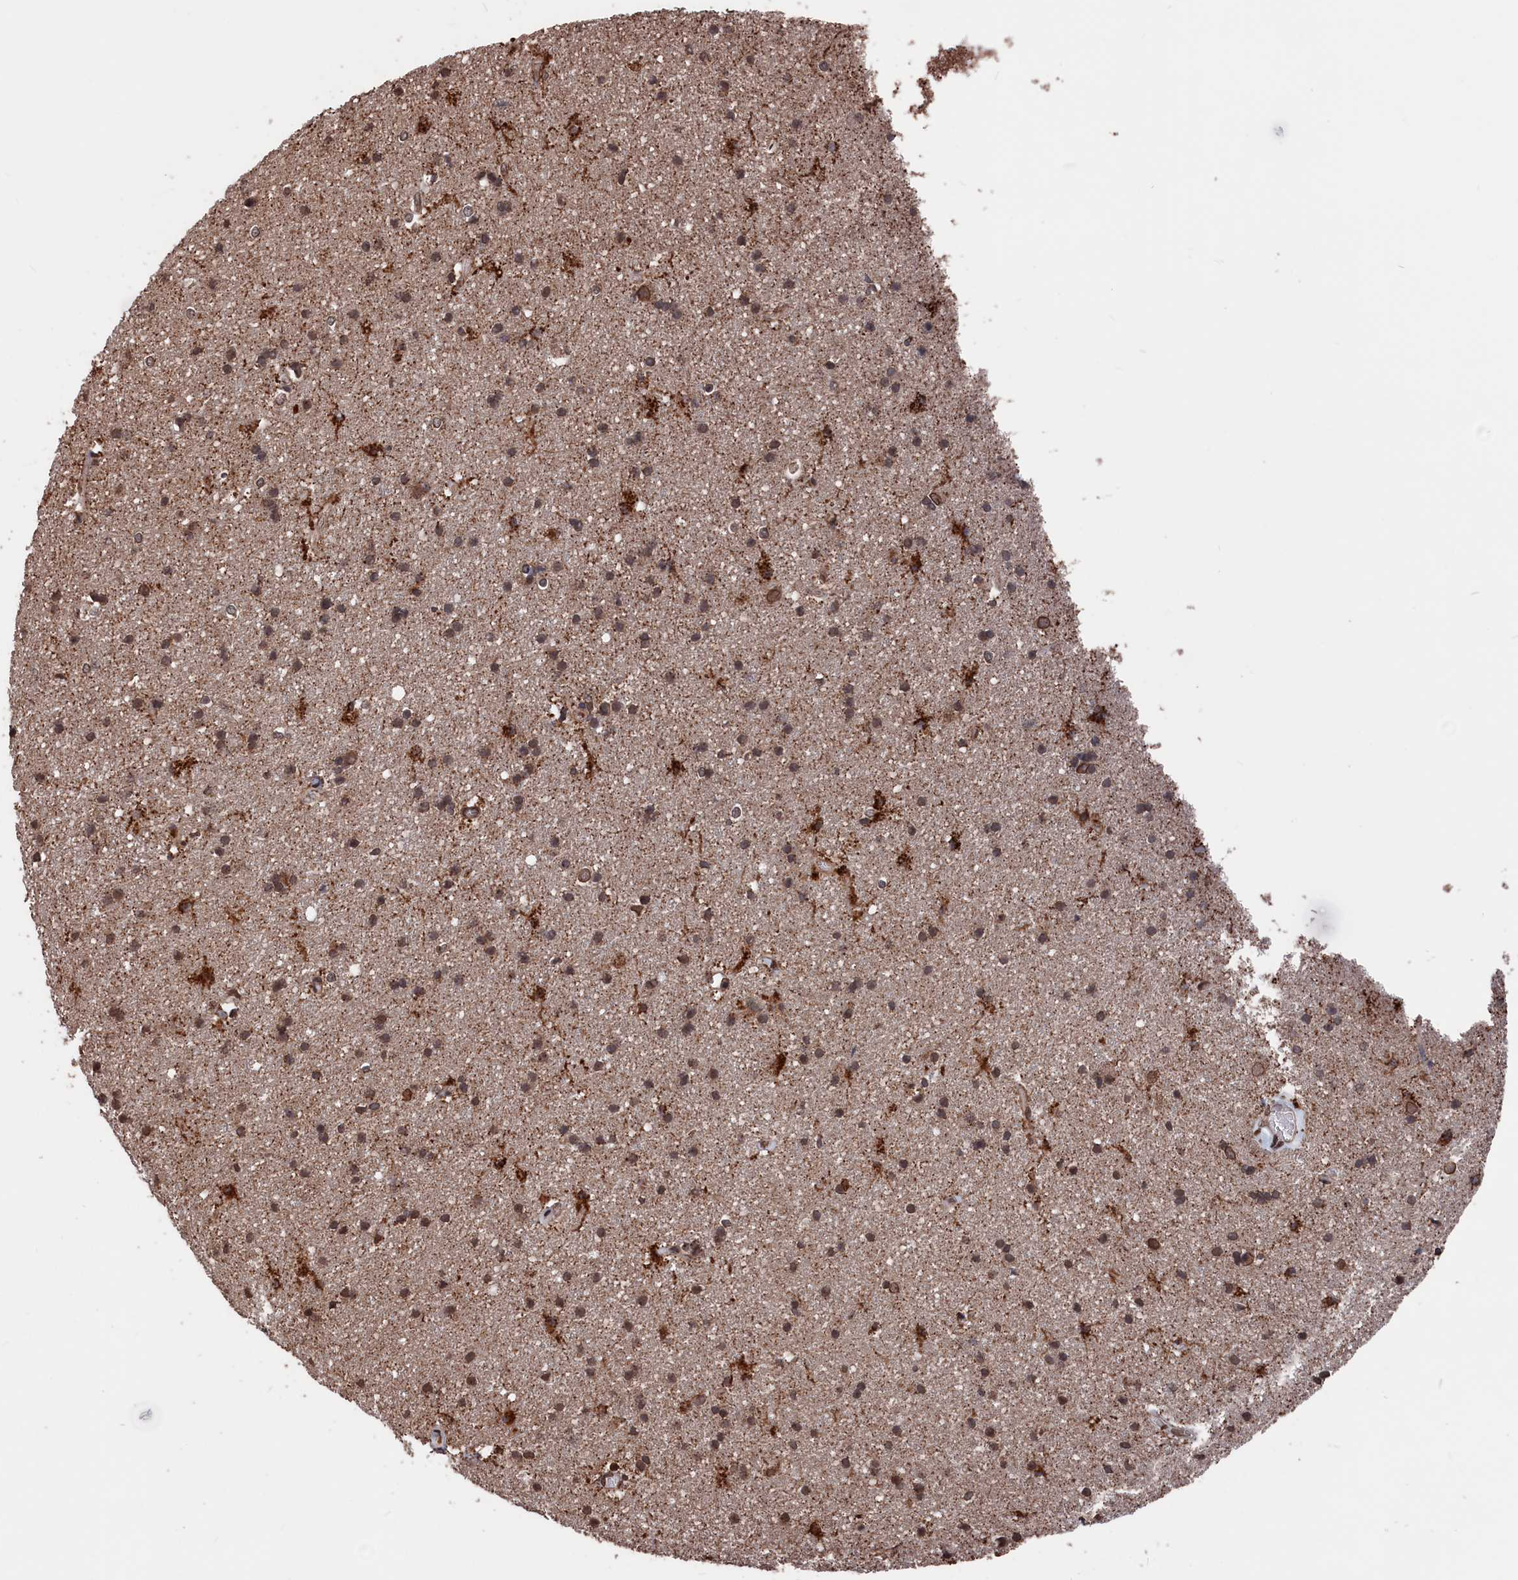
{"staining": {"intensity": "weak", "quantity": "25%-75%", "location": "cytoplasmic/membranous"}, "tissue": "cerebral cortex", "cell_type": "Endothelial cells", "image_type": "normal", "snomed": [{"axis": "morphology", "description": "Normal tissue, NOS"}, {"axis": "topography", "description": "Cerebral cortex"}], "caption": "Brown immunohistochemical staining in benign cerebral cortex exhibits weak cytoplasmic/membranous positivity in approximately 25%-75% of endothelial cells. (IHC, brightfield microscopy, high magnification).", "gene": "PDE12", "patient": {"sex": "male", "age": 54}}